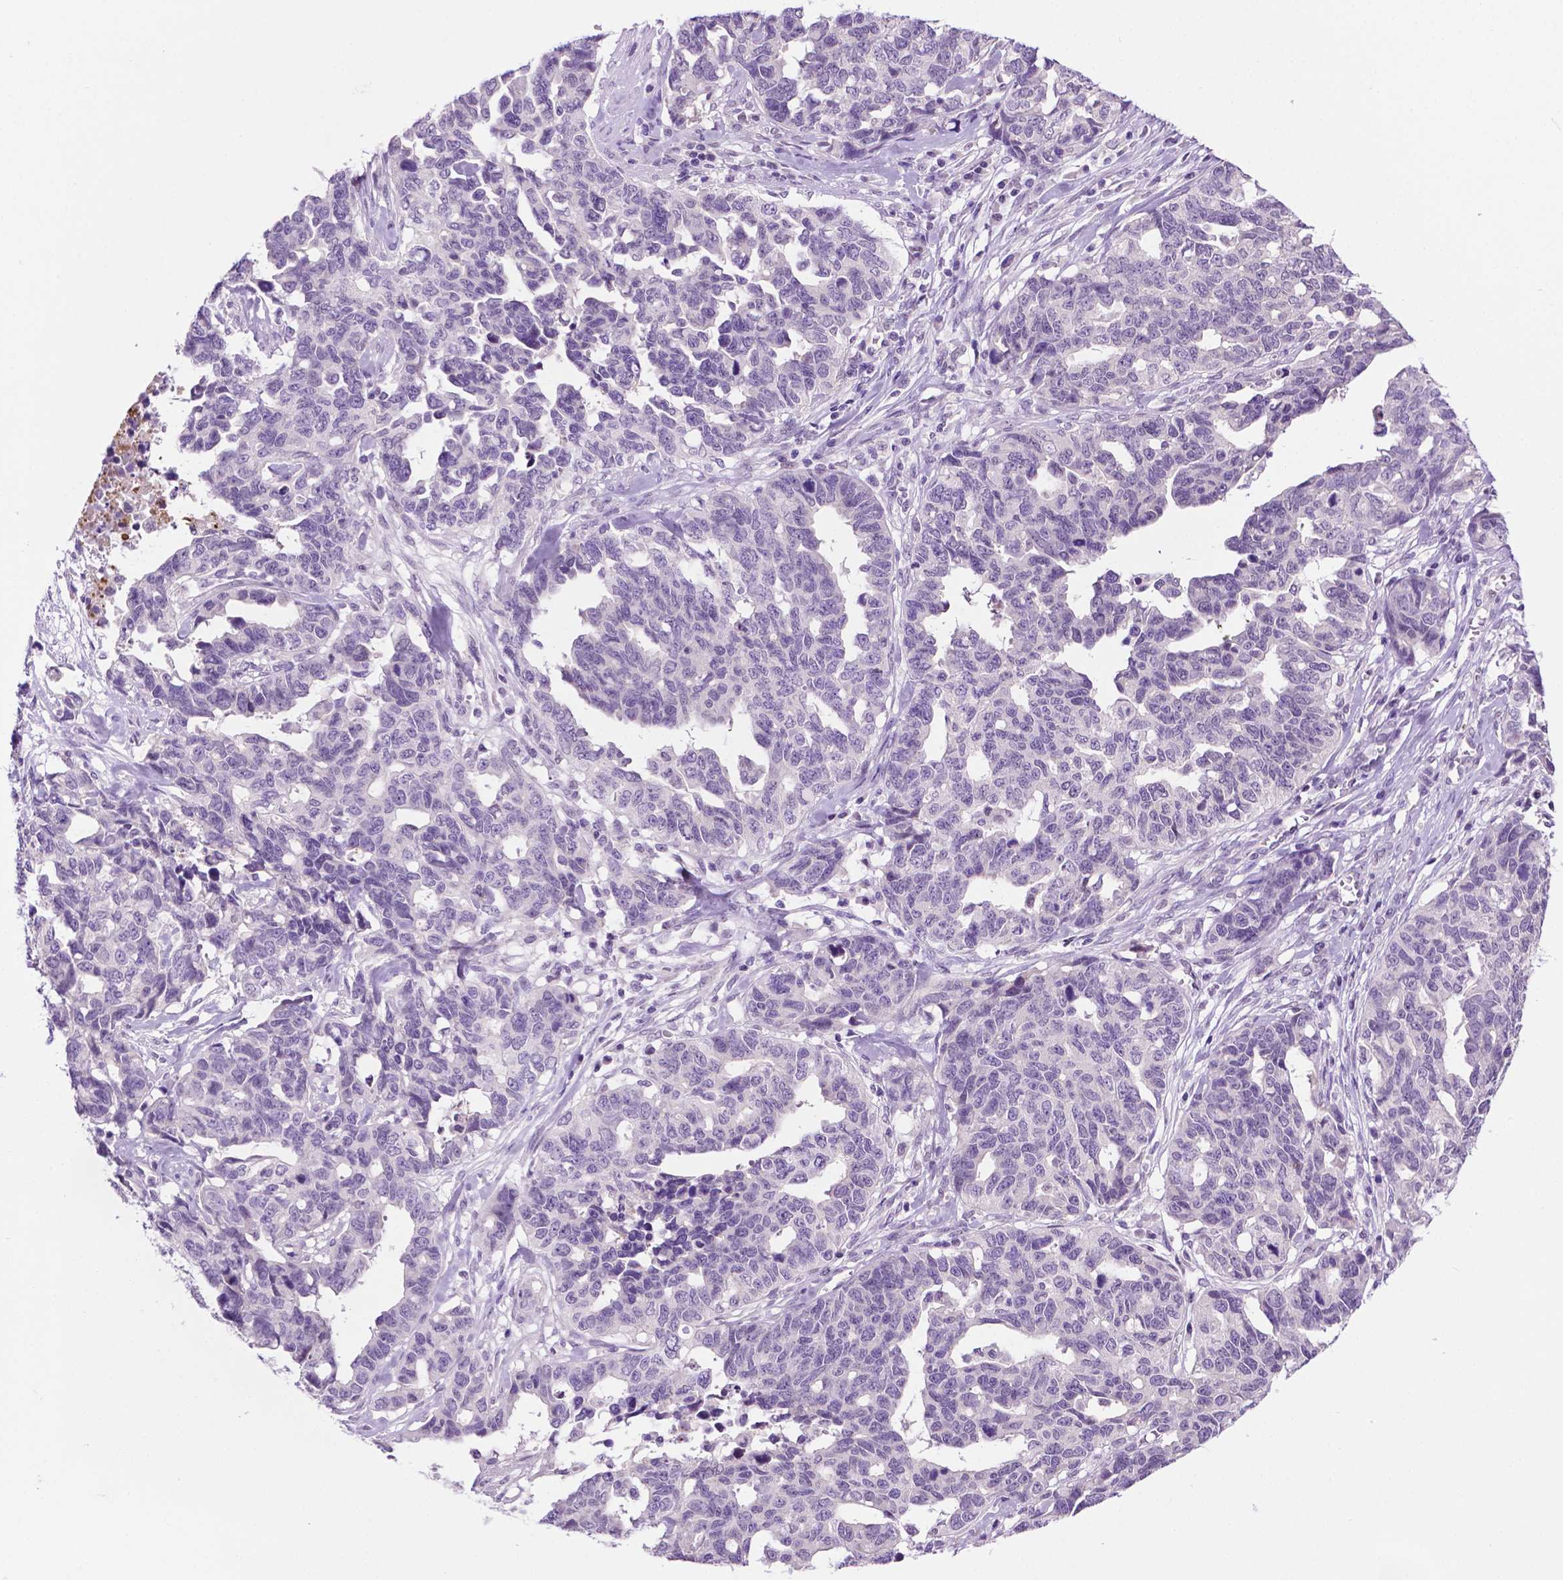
{"staining": {"intensity": "negative", "quantity": "none", "location": "none"}, "tissue": "ovarian cancer", "cell_type": "Tumor cells", "image_type": "cancer", "snomed": [{"axis": "morphology", "description": "Cystadenocarcinoma, serous, NOS"}, {"axis": "topography", "description": "Ovary"}], "caption": "The immunohistochemistry micrograph has no significant expression in tumor cells of ovarian serous cystadenocarcinoma tissue.", "gene": "MMP27", "patient": {"sex": "female", "age": 69}}